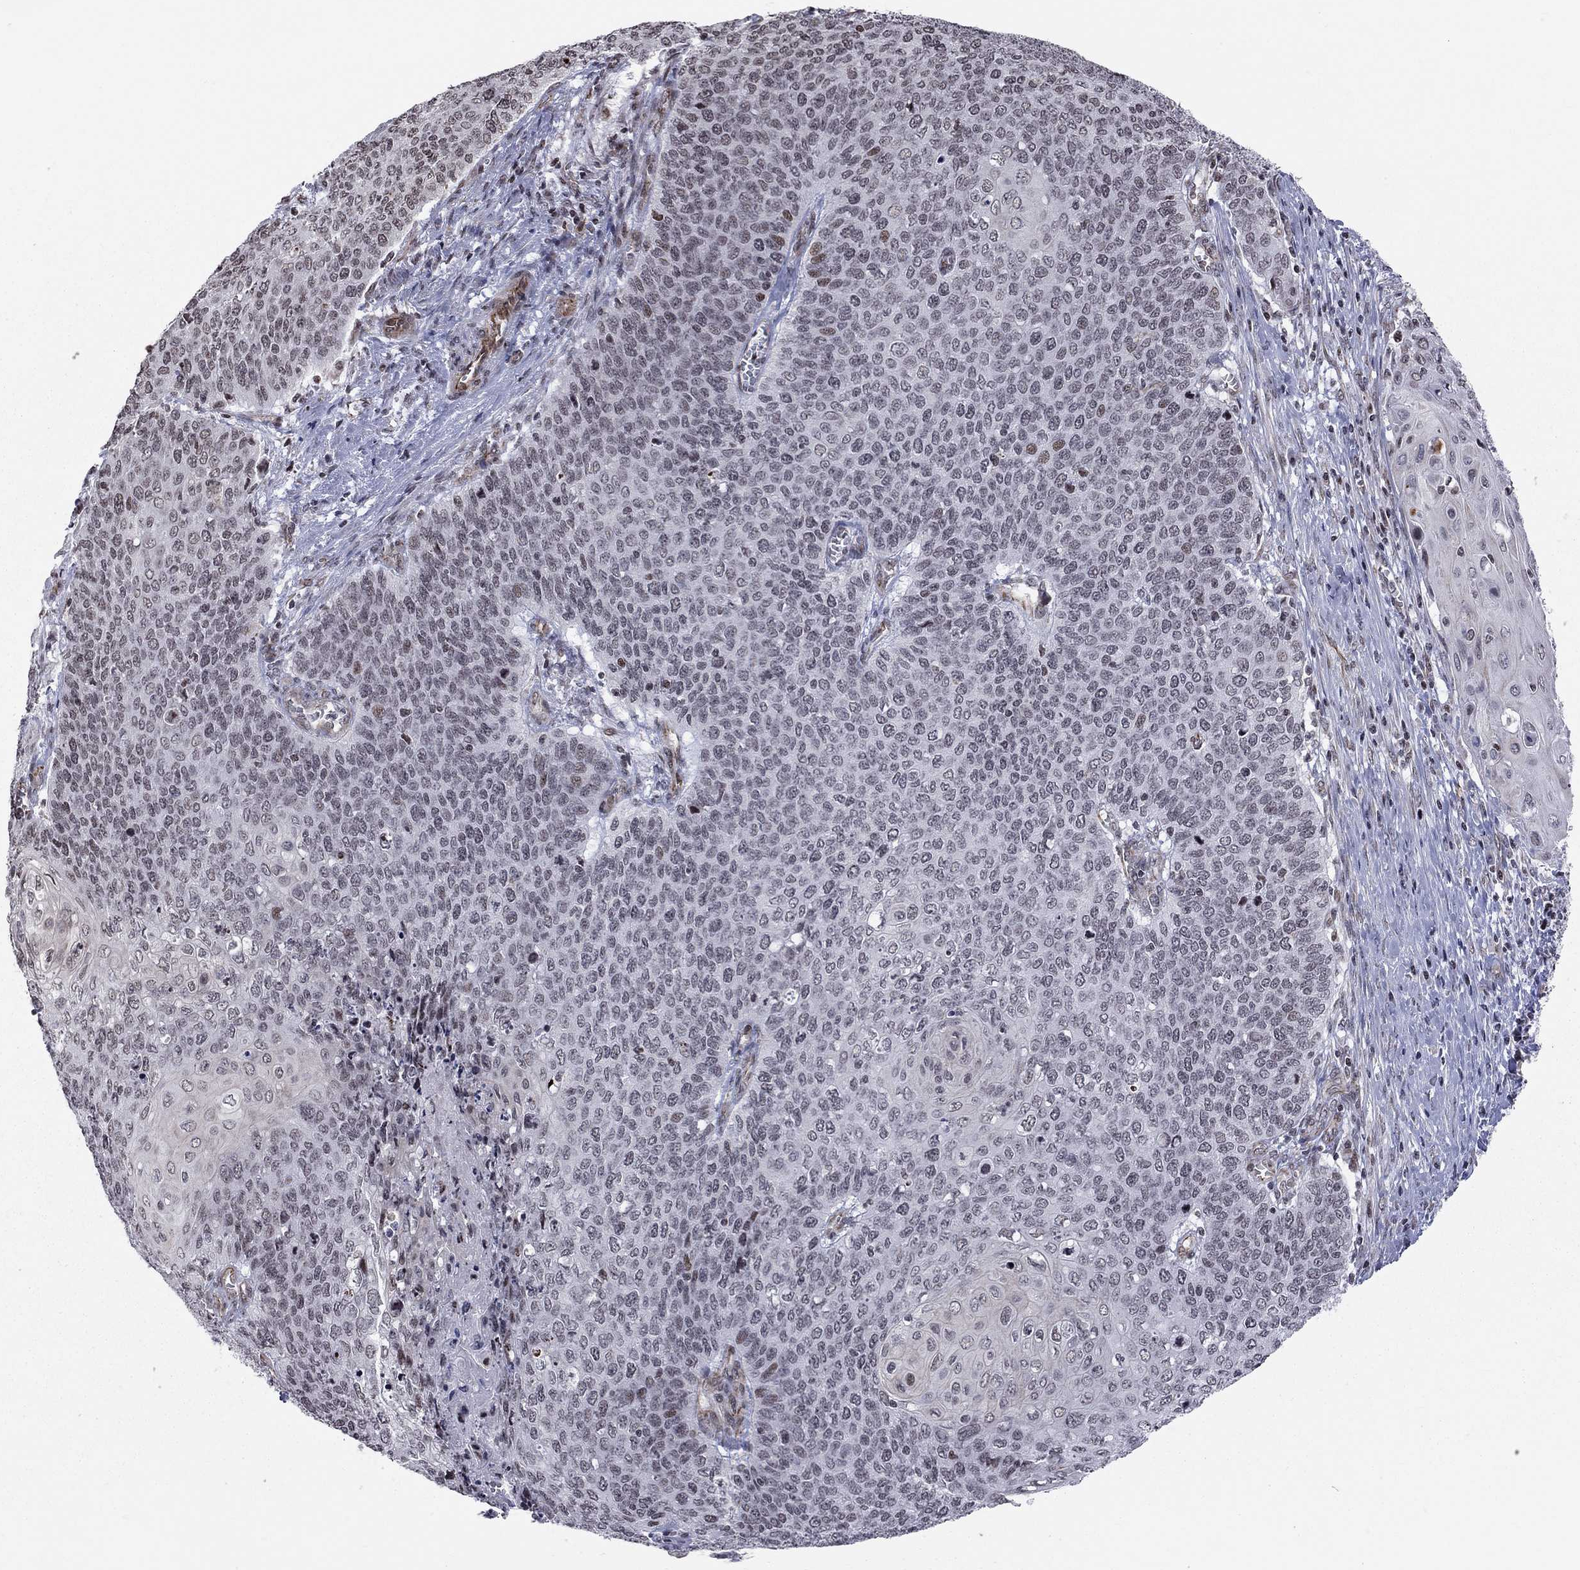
{"staining": {"intensity": "moderate", "quantity": "<25%", "location": "cytoplasmic/membranous,nuclear"}, "tissue": "cervical cancer", "cell_type": "Tumor cells", "image_type": "cancer", "snomed": [{"axis": "morphology", "description": "Squamous cell carcinoma, NOS"}, {"axis": "topography", "description": "Cervix"}], "caption": "High-power microscopy captured an immunohistochemistry (IHC) photomicrograph of cervical cancer (squamous cell carcinoma), revealing moderate cytoplasmic/membranous and nuclear staining in approximately <25% of tumor cells.", "gene": "MTNR1B", "patient": {"sex": "female", "age": 39}}